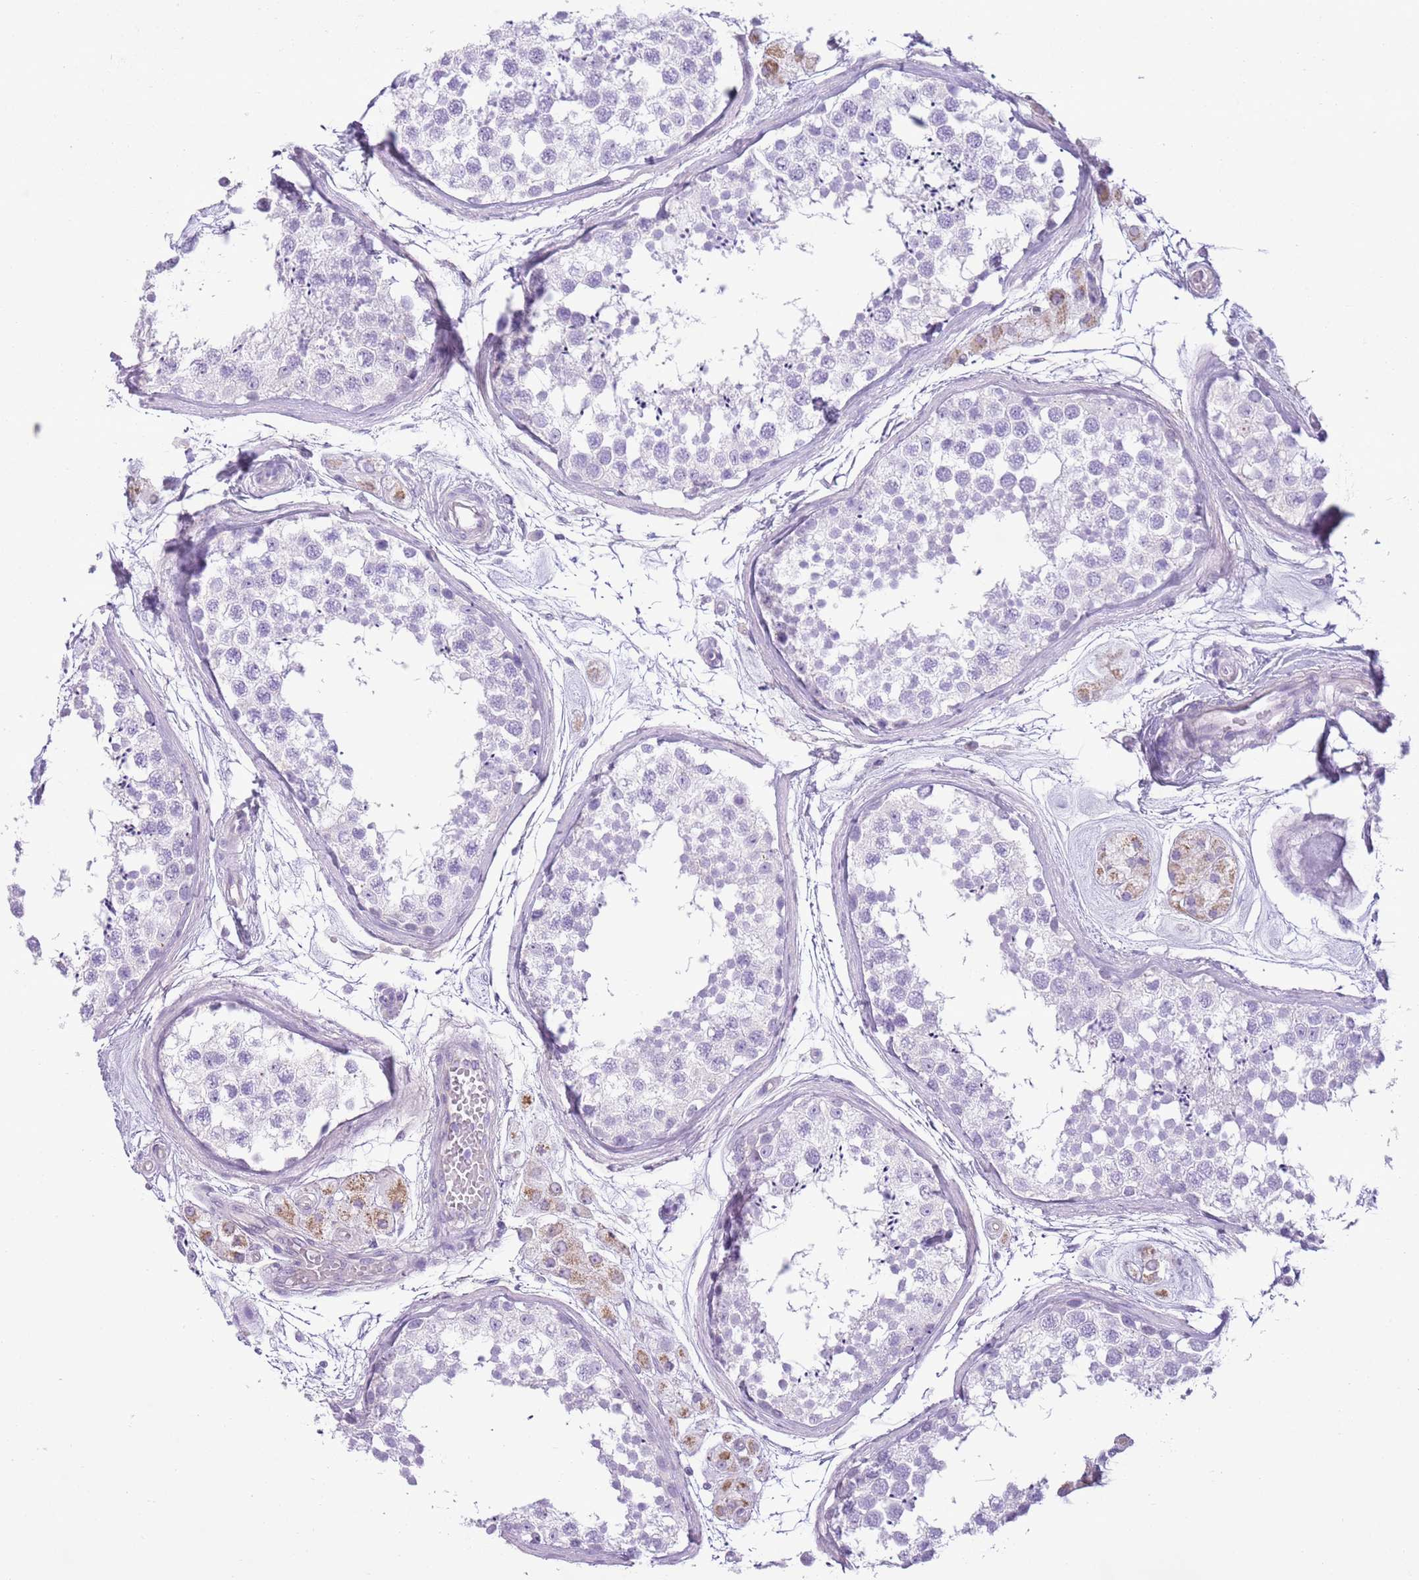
{"staining": {"intensity": "negative", "quantity": "none", "location": "none"}, "tissue": "testis", "cell_type": "Cells in seminiferous ducts", "image_type": "normal", "snomed": [{"axis": "morphology", "description": "Normal tissue, NOS"}, {"axis": "topography", "description": "Testis"}], "caption": "This photomicrograph is of benign testis stained with immunohistochemistry to label a protein in brown with the nuclei are counter-stained blue. There is no expression in cells in seminiferous ducts.", "gene": "CD177", "patient": {"sex": "male", "age": 56}}